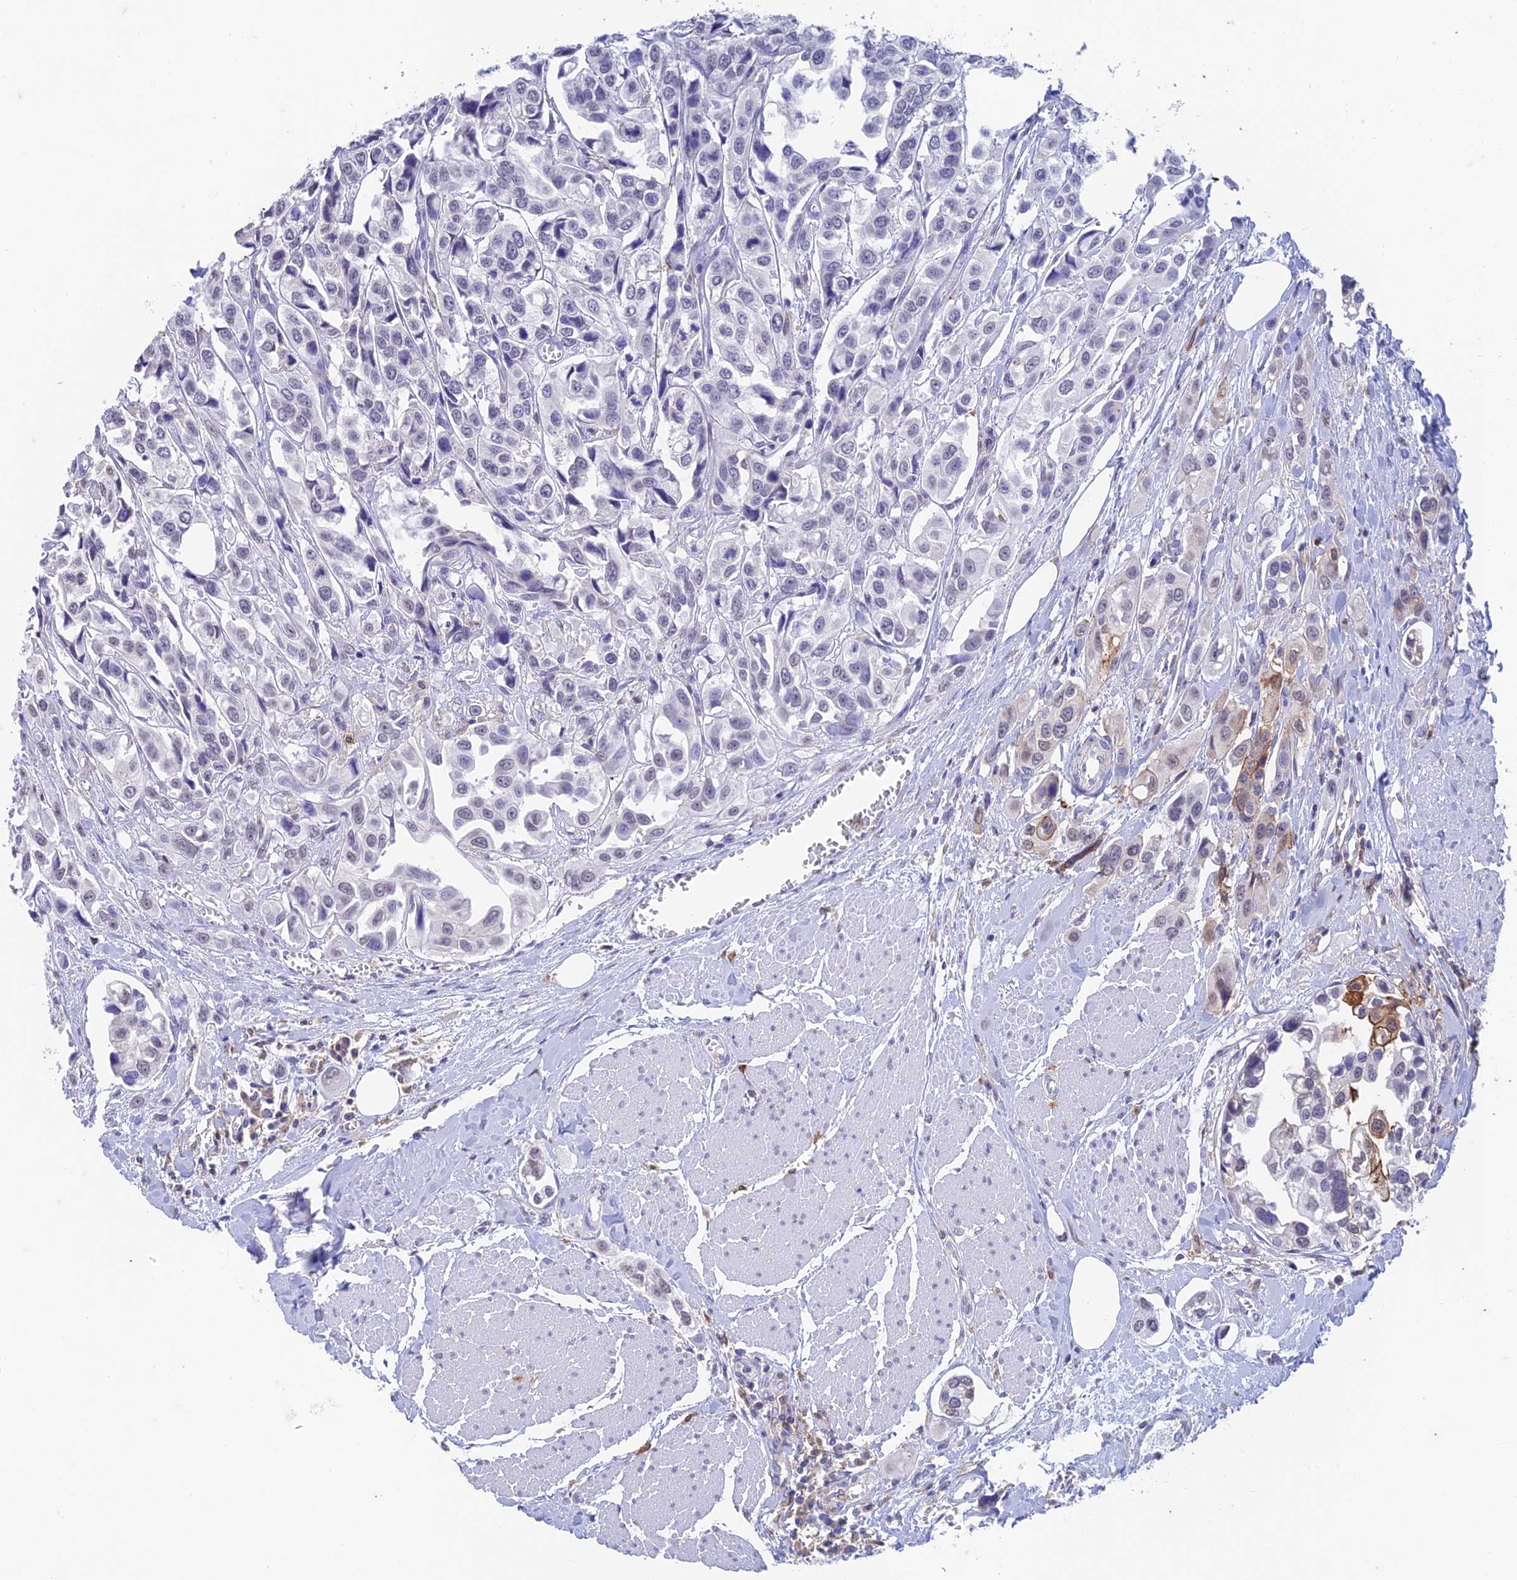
{"staining": {"intensity": "moderate", "quantity": "<25%", "location": "cytoplasmic/membranous"}, "tissue": "urothelial cancer", "cell_type": "Tumor cells", "image_type": "cancer", "snomed": [{"axis": "morphology", "description": "Urothelial carcinoma, High grade"}, {"axis": "topography", "description": "Urinary bladder"}], "caption": "A micrograph of human urothelial cancer stained for a protein displays moderate cytoplasmic/membranous brown staining in tumor cells.", "gene": "FGF7", "patient": {"sex": "male", "age": 67}}